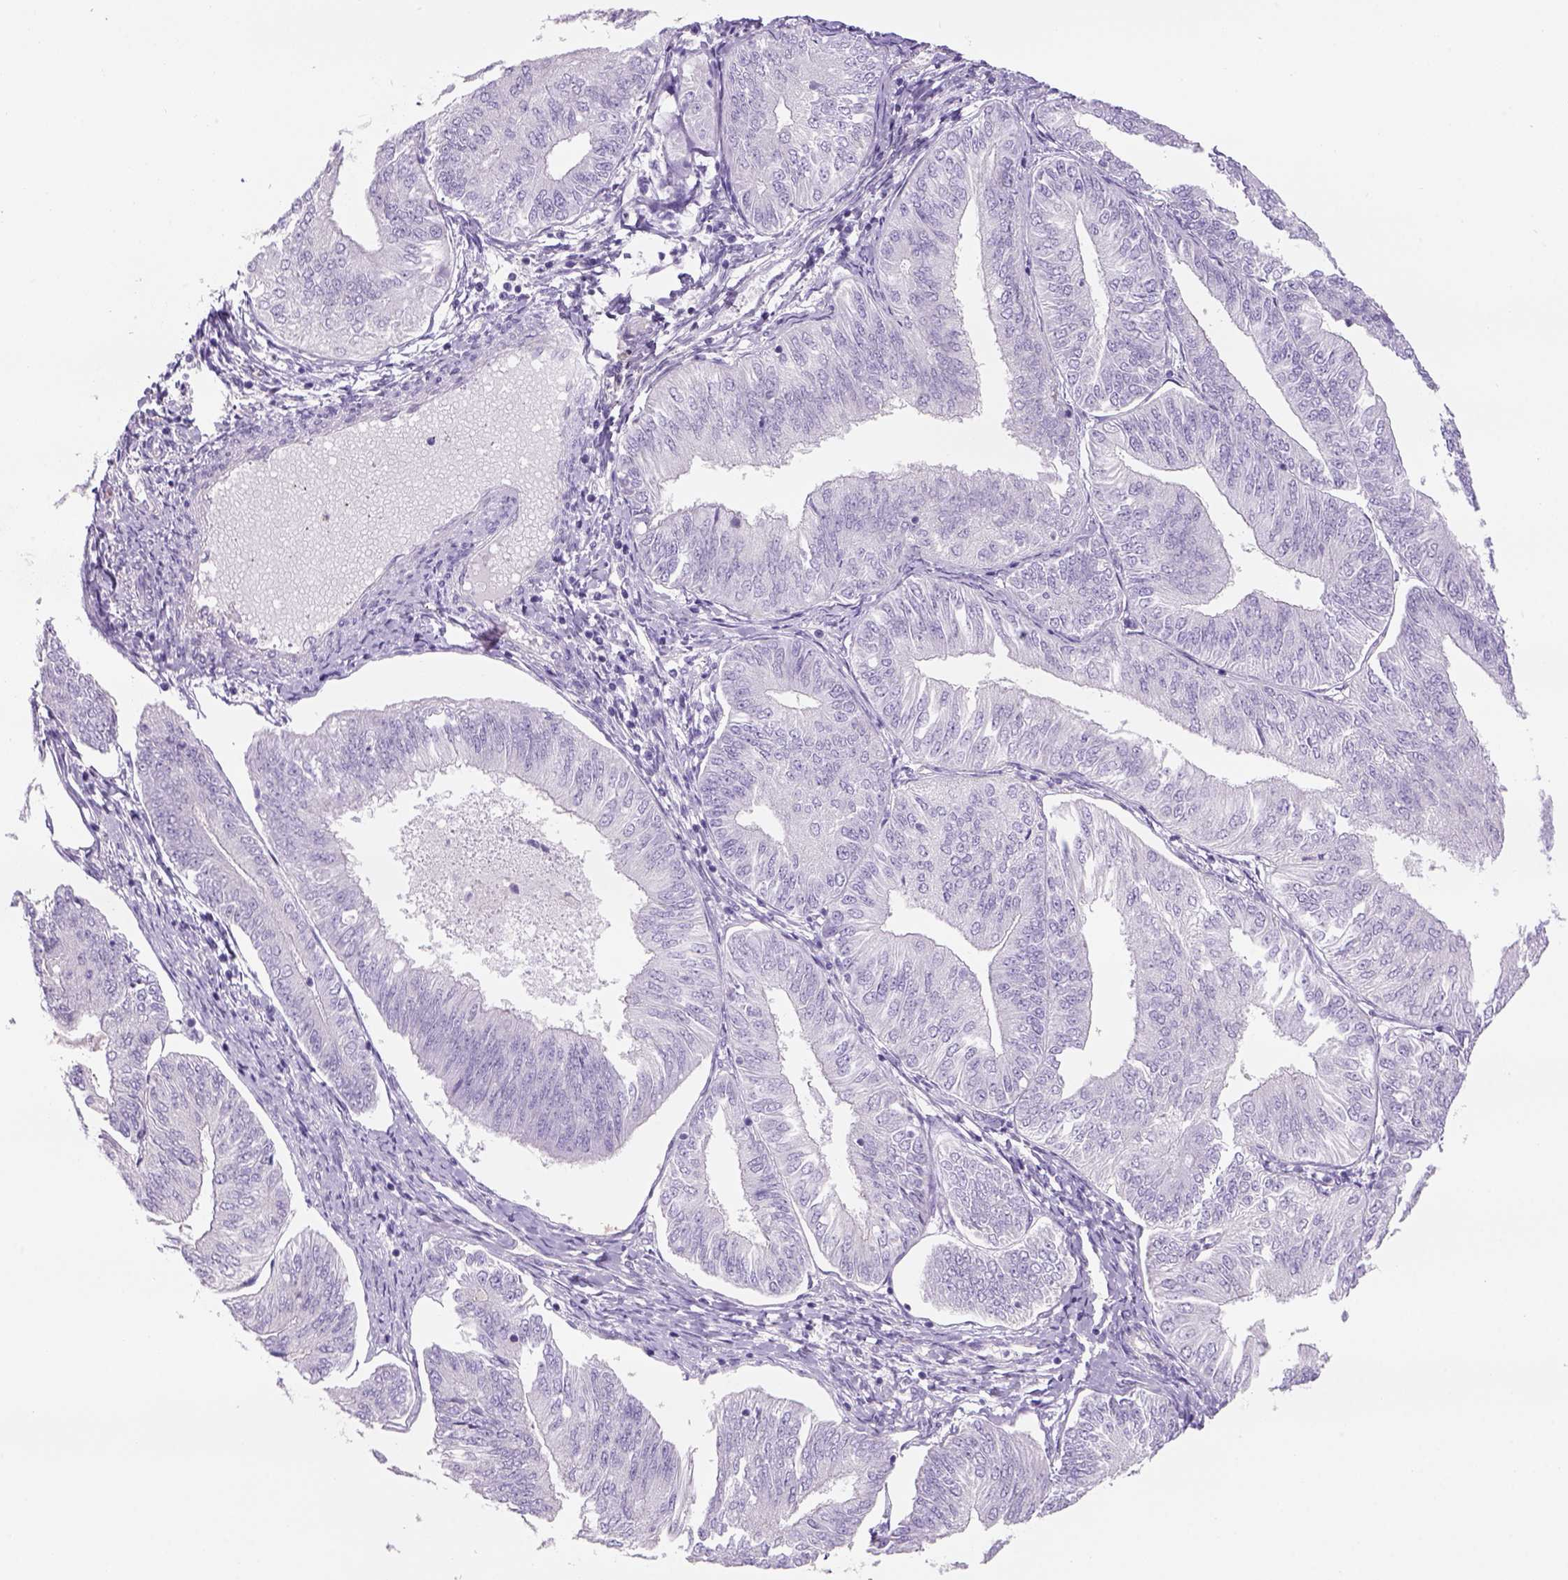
{"staining": {"intensity": "negative", "quantity": "none", "location": "none"}, "tissue": "endometrial cancer", "cell_type": "Tumor cells", "image_type": "cancer", "snomed": [{"axis": "morphology", "description": "Adenocarcinoma, NOS"}, {"axis": "topography", "description": "Endometrium"}], "caption": "Histopathology image shows no significant protein expression in tumor cells of adenocarcinoma (endometrial). Nuclei are stained in blue.", "gene": "TENM4", "patient": {"sex": "female", "age": 58}}